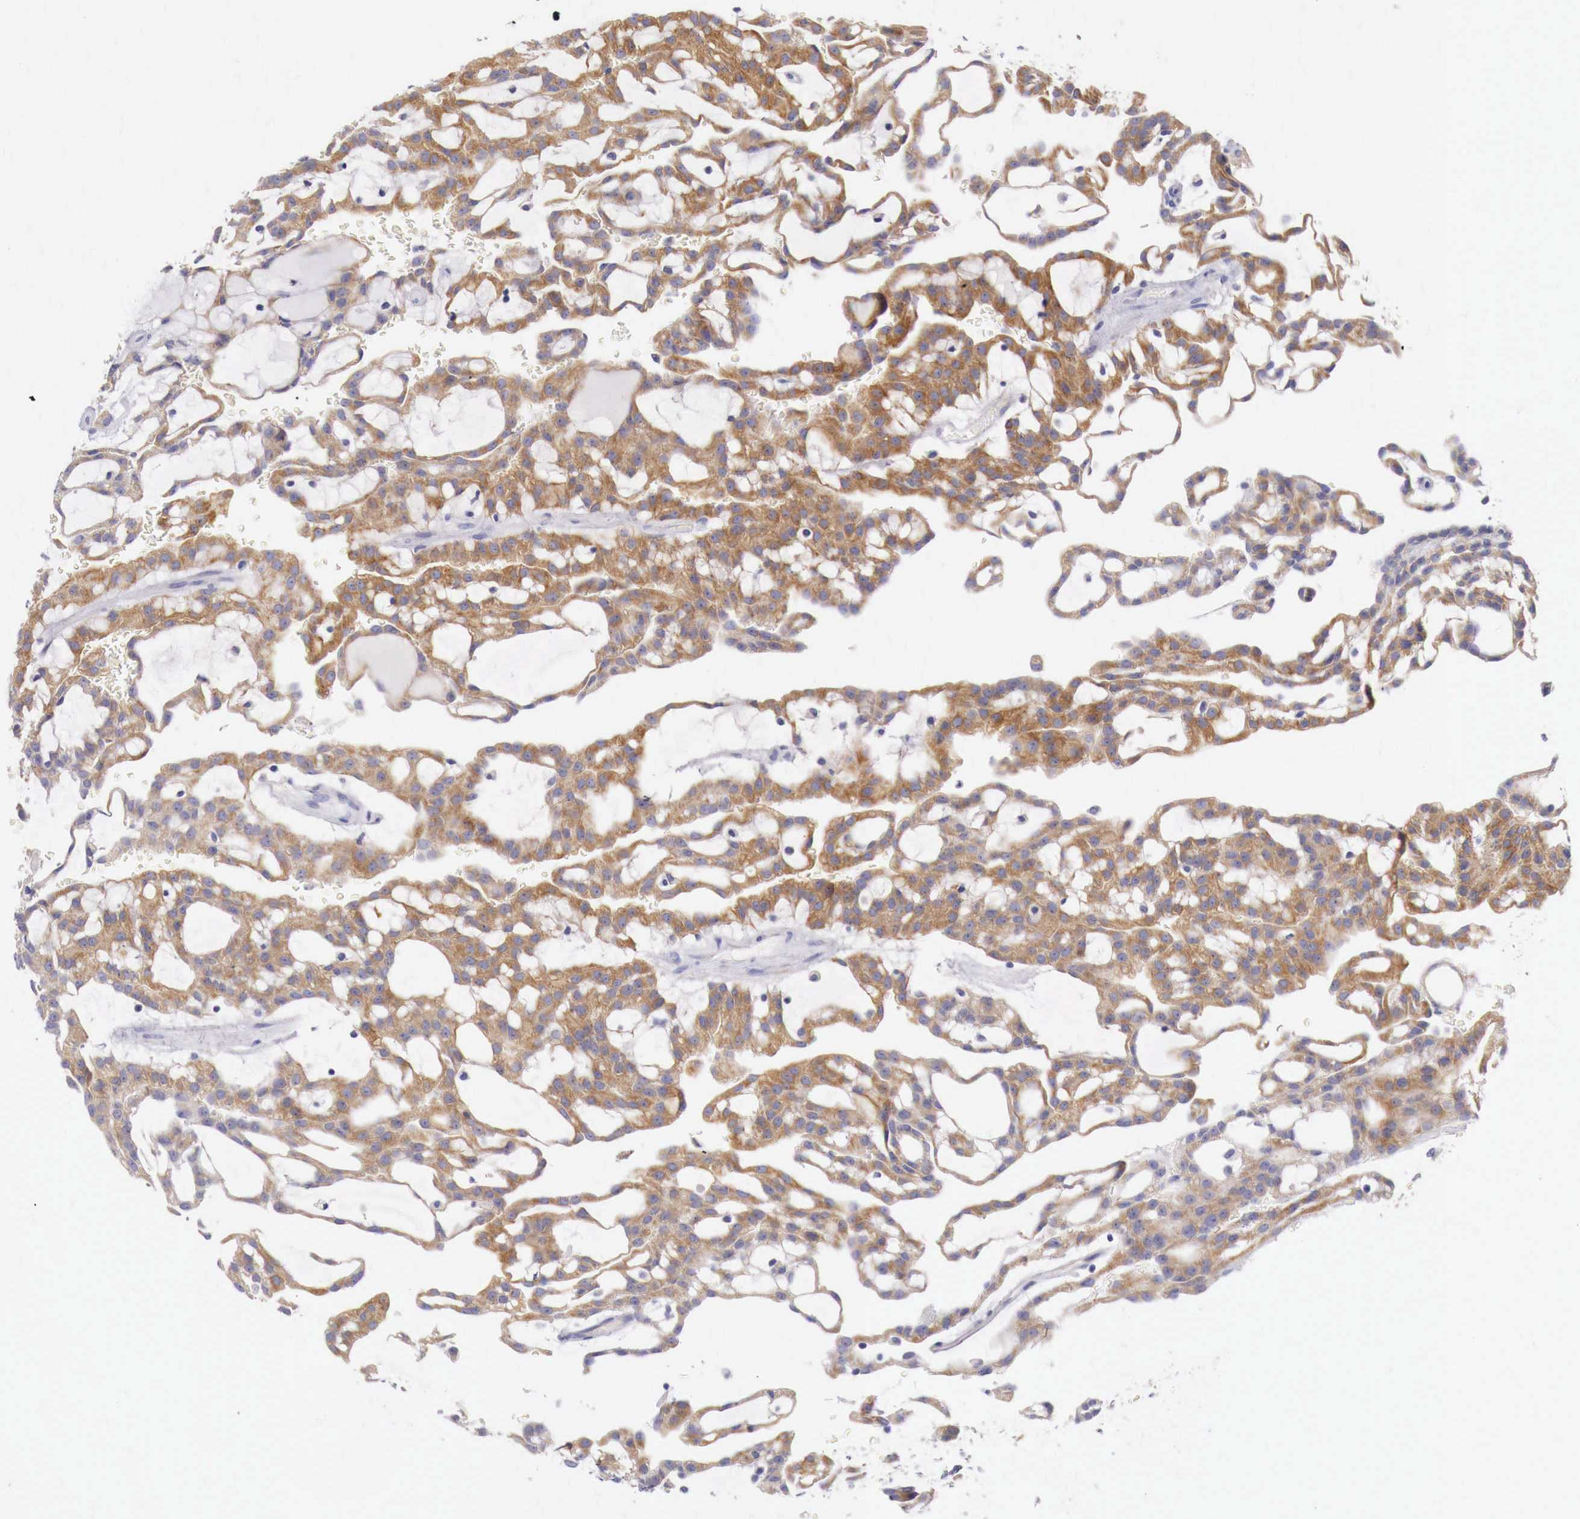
{"staining": {"intensity": "moderate", "quantity": ">75%", "location": "cytoplasmic/membranous"}, "tissue": "renal cancer", "cell_type": "Tumor cells", "image_type": "cancer", "snomed": [{"axis": "morphology", "description": "Adenocarcinoma, NOS"}, {"axis": "topography", "description": "Kidney"}], "caption": "Renal cancer (adenocarcinoma) stained for a protein reveals moderate cytoplasmic/membranous positivity in tumor cells.", "gene": "NREP", "patient": {"sex": "male", "age": 63}}